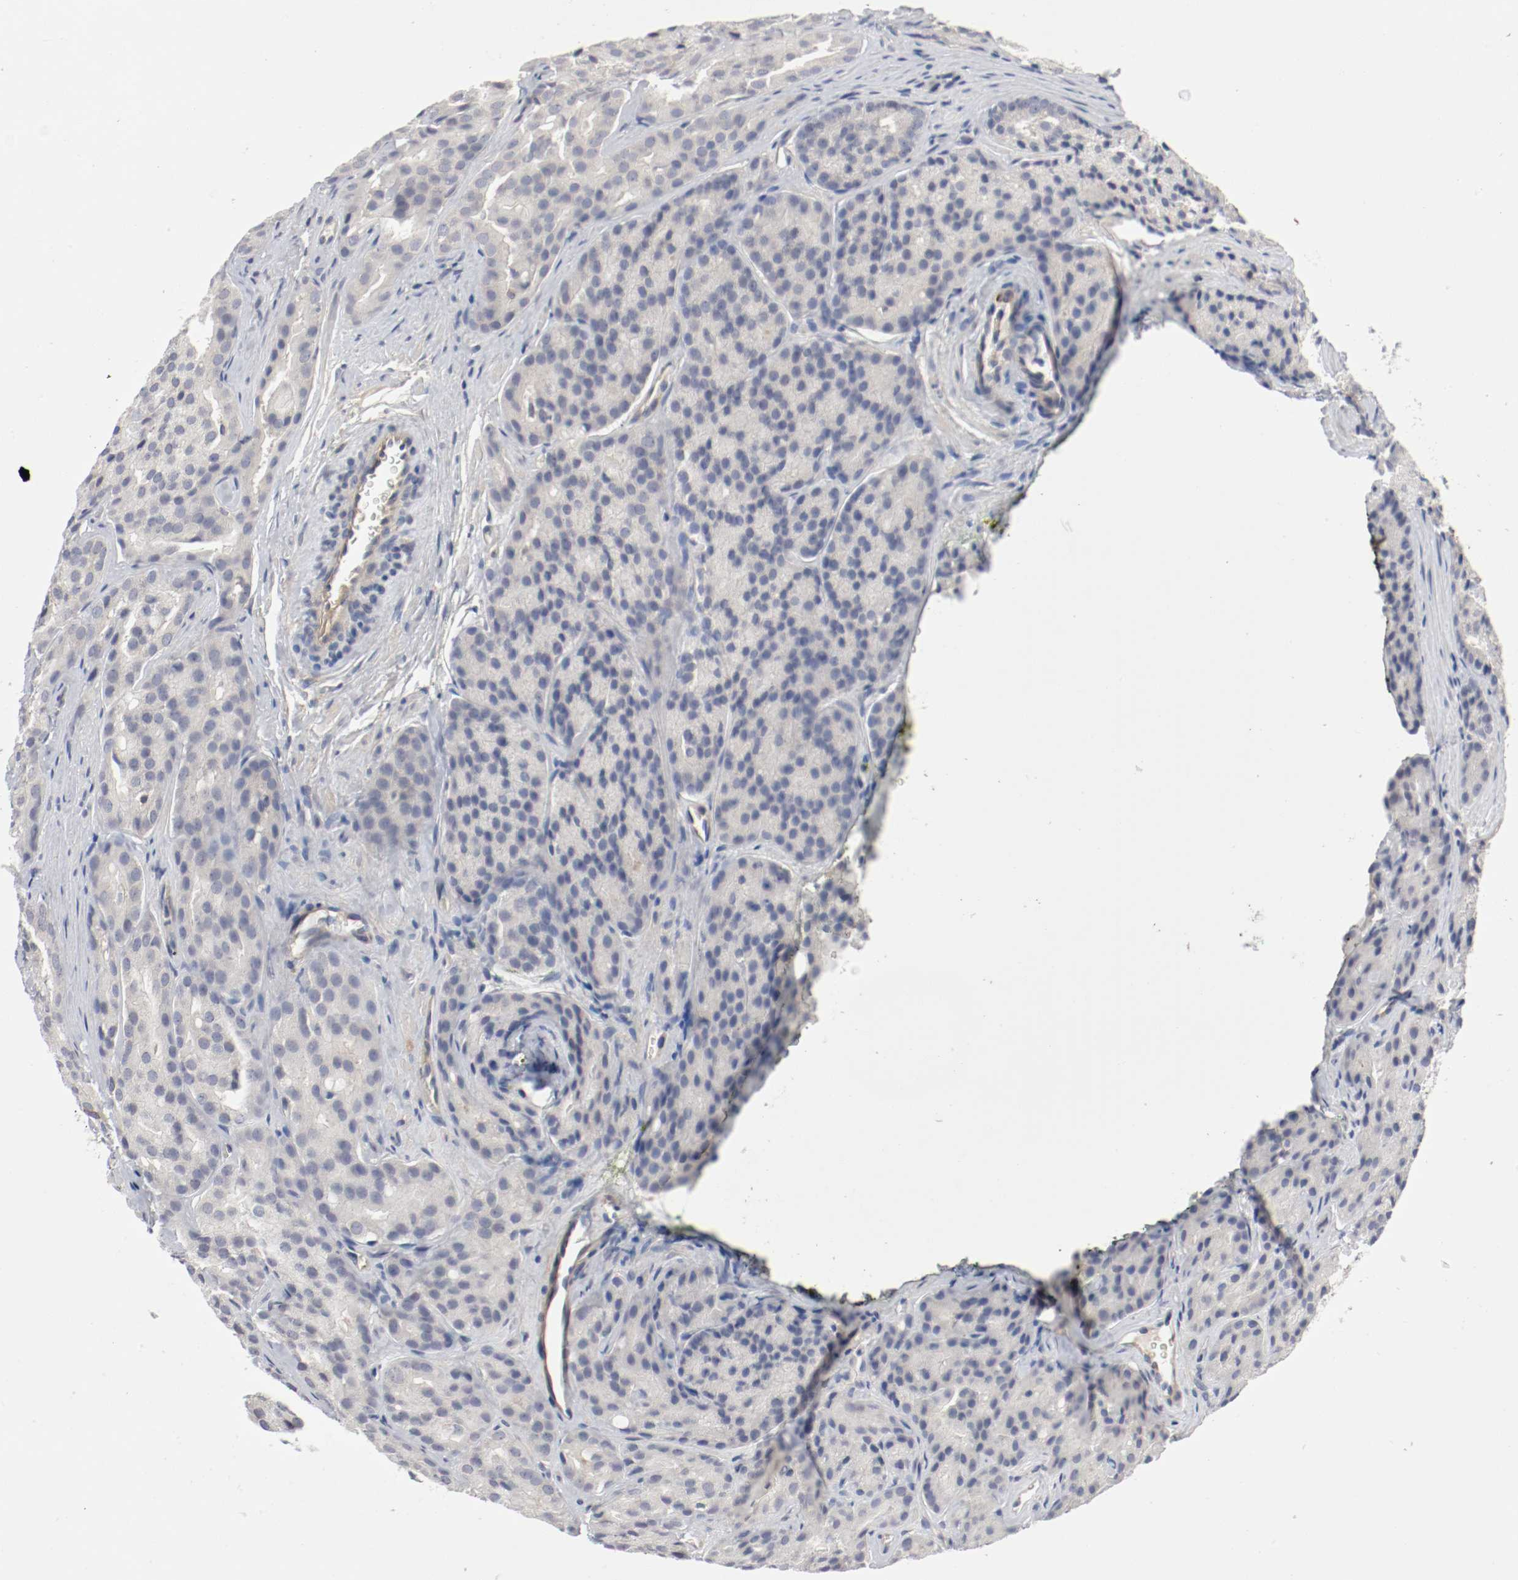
{"staining": {"intensity": "weak", "quantity": "25%-75%", "location": "cytoplasmic/membranous"}, "tissue": "prostate cancer", "cell_type": "Tumor cells", "image_type": "cancer", "snomed": [{"axis": "morphology", "description": "Adenocarcinoma, High grade"}, {"axis": "topography", "description": "Prostate"}], "caption": "This is a micrograph of immunohistochemistry (IHC) staining of adenocarcinoma (high-grade) (prostate), which shows weak staining in the cytoplasmic/membranous of tumor cells.", "gene": "REN", "patient": {"sex": "male", "age": 64}}